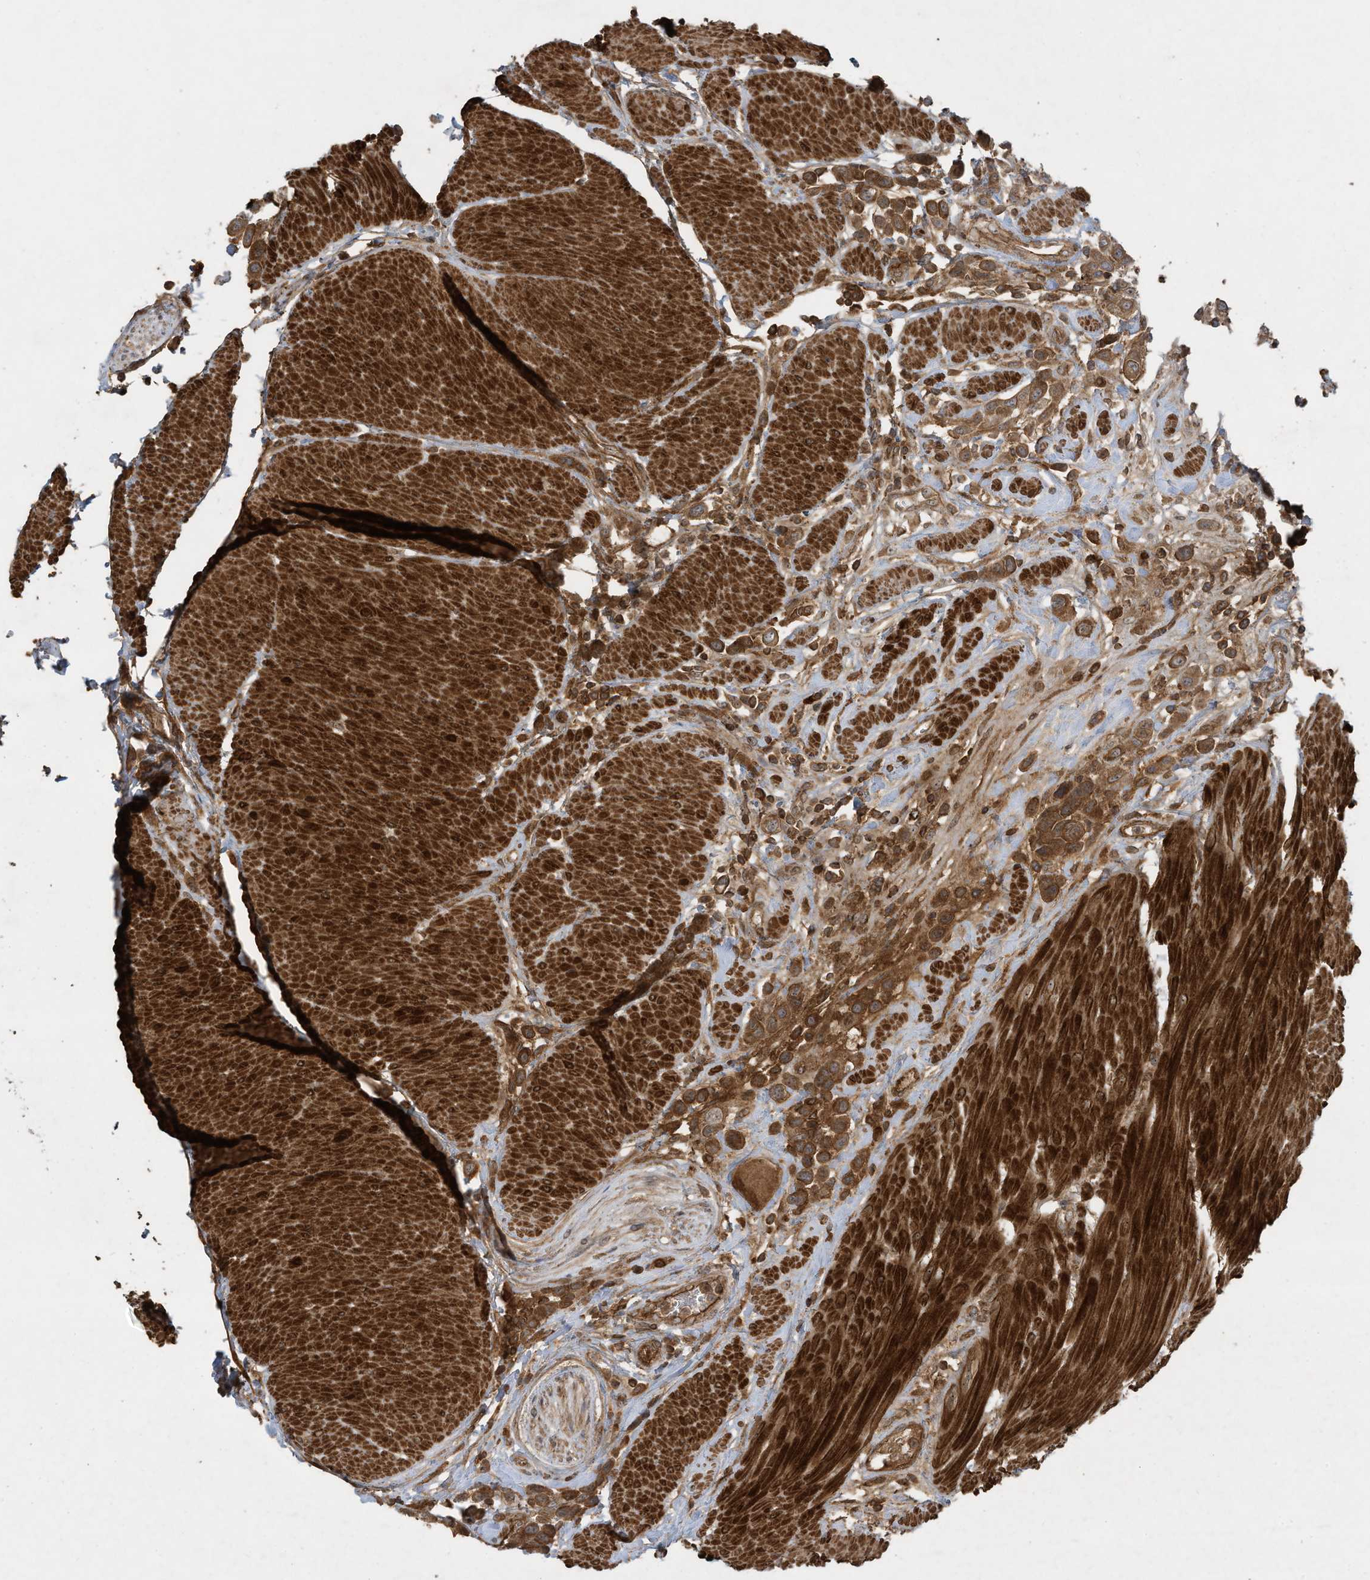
{"staining": {"intensity": "strong", "quantity": ">75%", "location": "cytoplasmic/membranous"}, "tissue": "urothelial cancer", "cell_type": "Tumor cells", "image_type": "cancer", "snomed": [{"axis": "morphology", "description": "Urothelial carcinoma, High grade"}, {"axis": "topography", "description": "Urinary bladder"}], "caption": "A high-resolution photomicrograph shows immunohistochemistry staining of high-grade urothelial carcinoma, which reveals strong cytoplasmic/membranous expression in approximately >75% of tumor cells. The staining was performed using DAB, with brown indicating positive protein expression. Nuclei are stained blue with hematoxylin.", "gene": "DDIT4", "patient": {"sex": "male", "age": 50}}